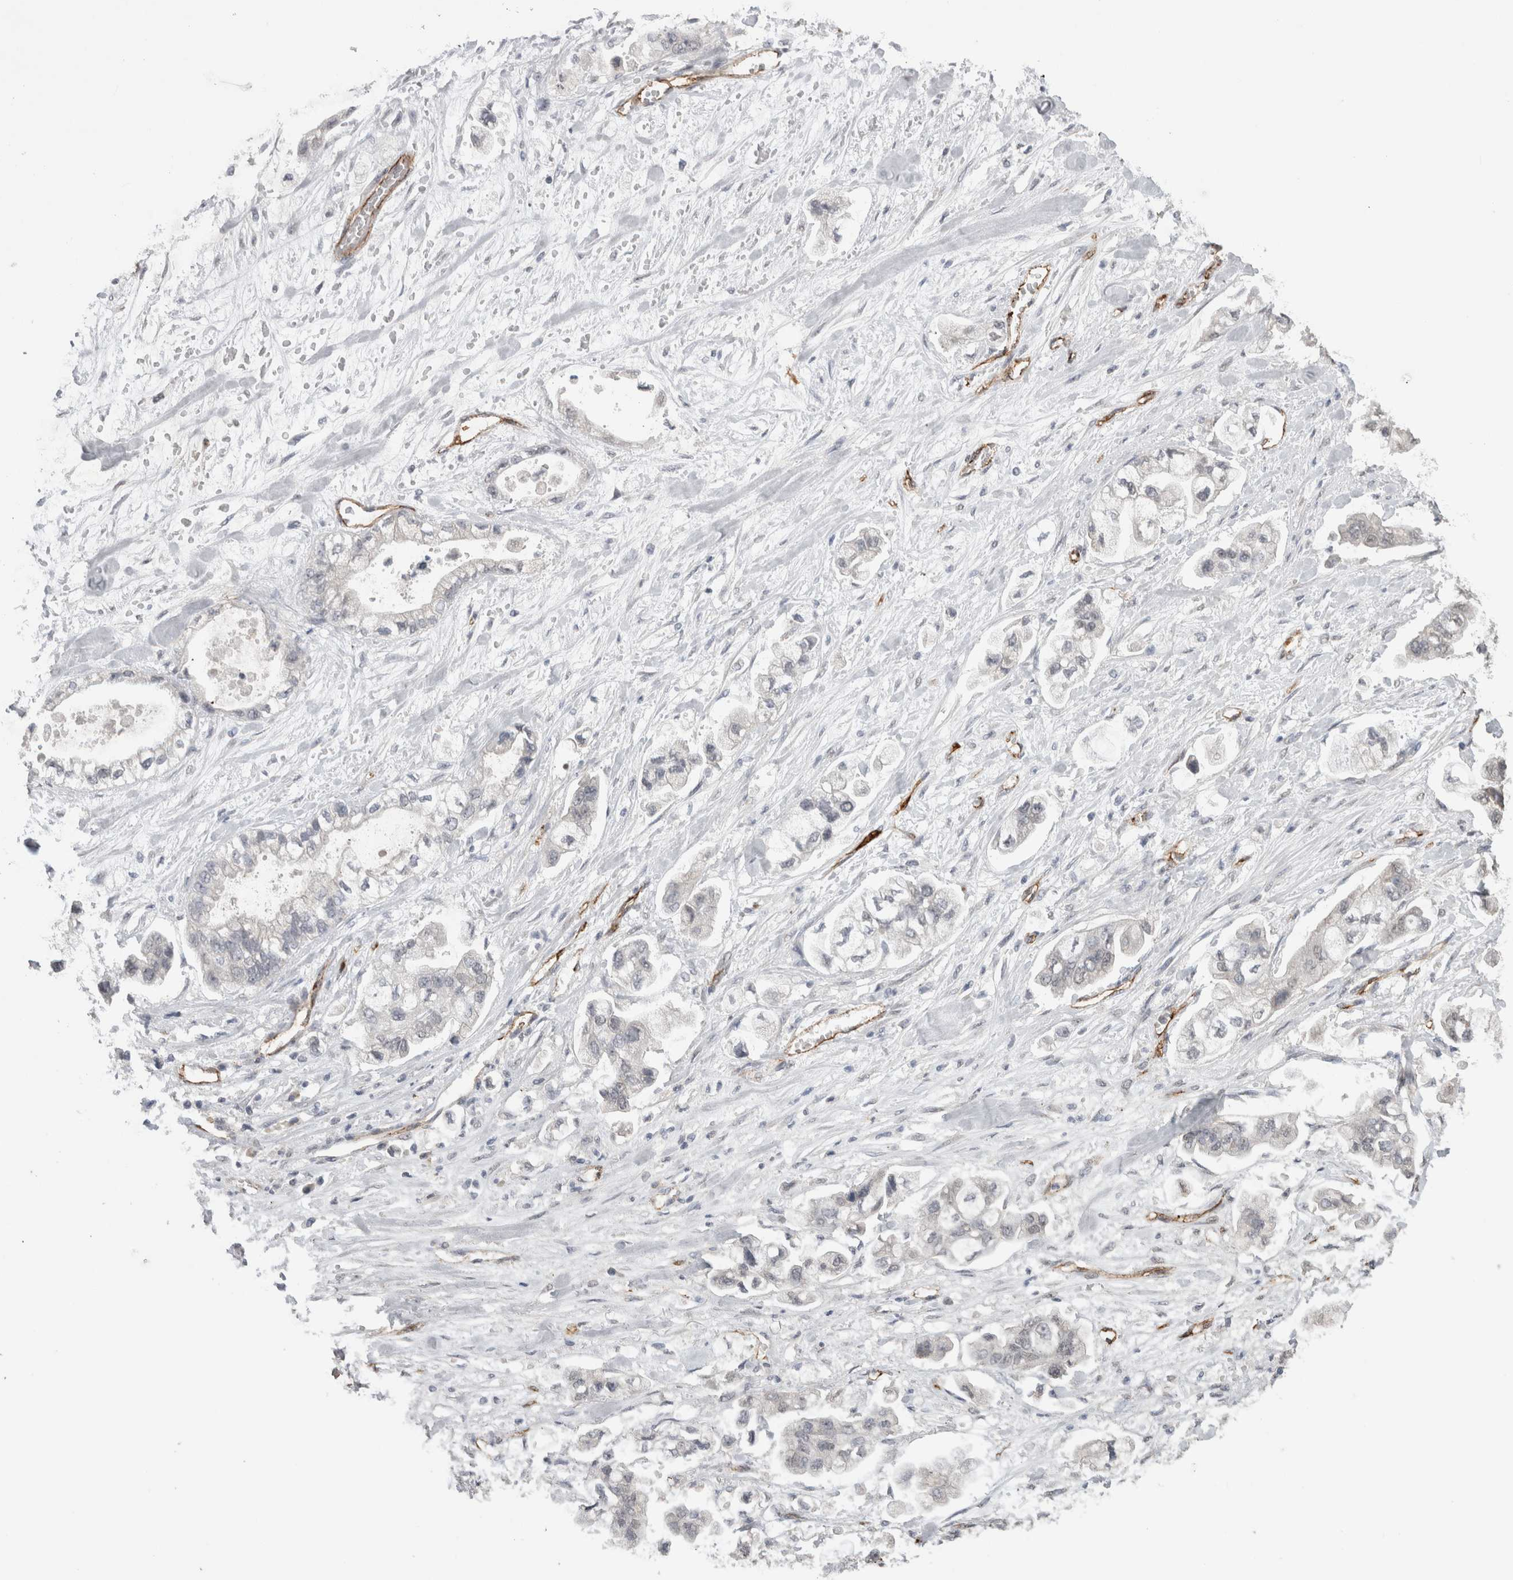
{"staining": {"intensity": "negative", "quantity": "none", "location": "none"}, "tissue": "stomach cancer", "cell_type": "Tumor cells", "image_type": "cancer", "snomed": [{"axis": "morphology", "description": "Normal tissue, NOS"}, {"axis": "morphology", "description": "Adenocarcinoma, NOS"}, {"axis": "topography", "description": "Stomach"}], "caption": "The photomicrograph demonstrates no staining of tumor cells in stomach adenocarcinoma.", "gene": "CDH13", "patient": {"sex": "male", "age": 62}}